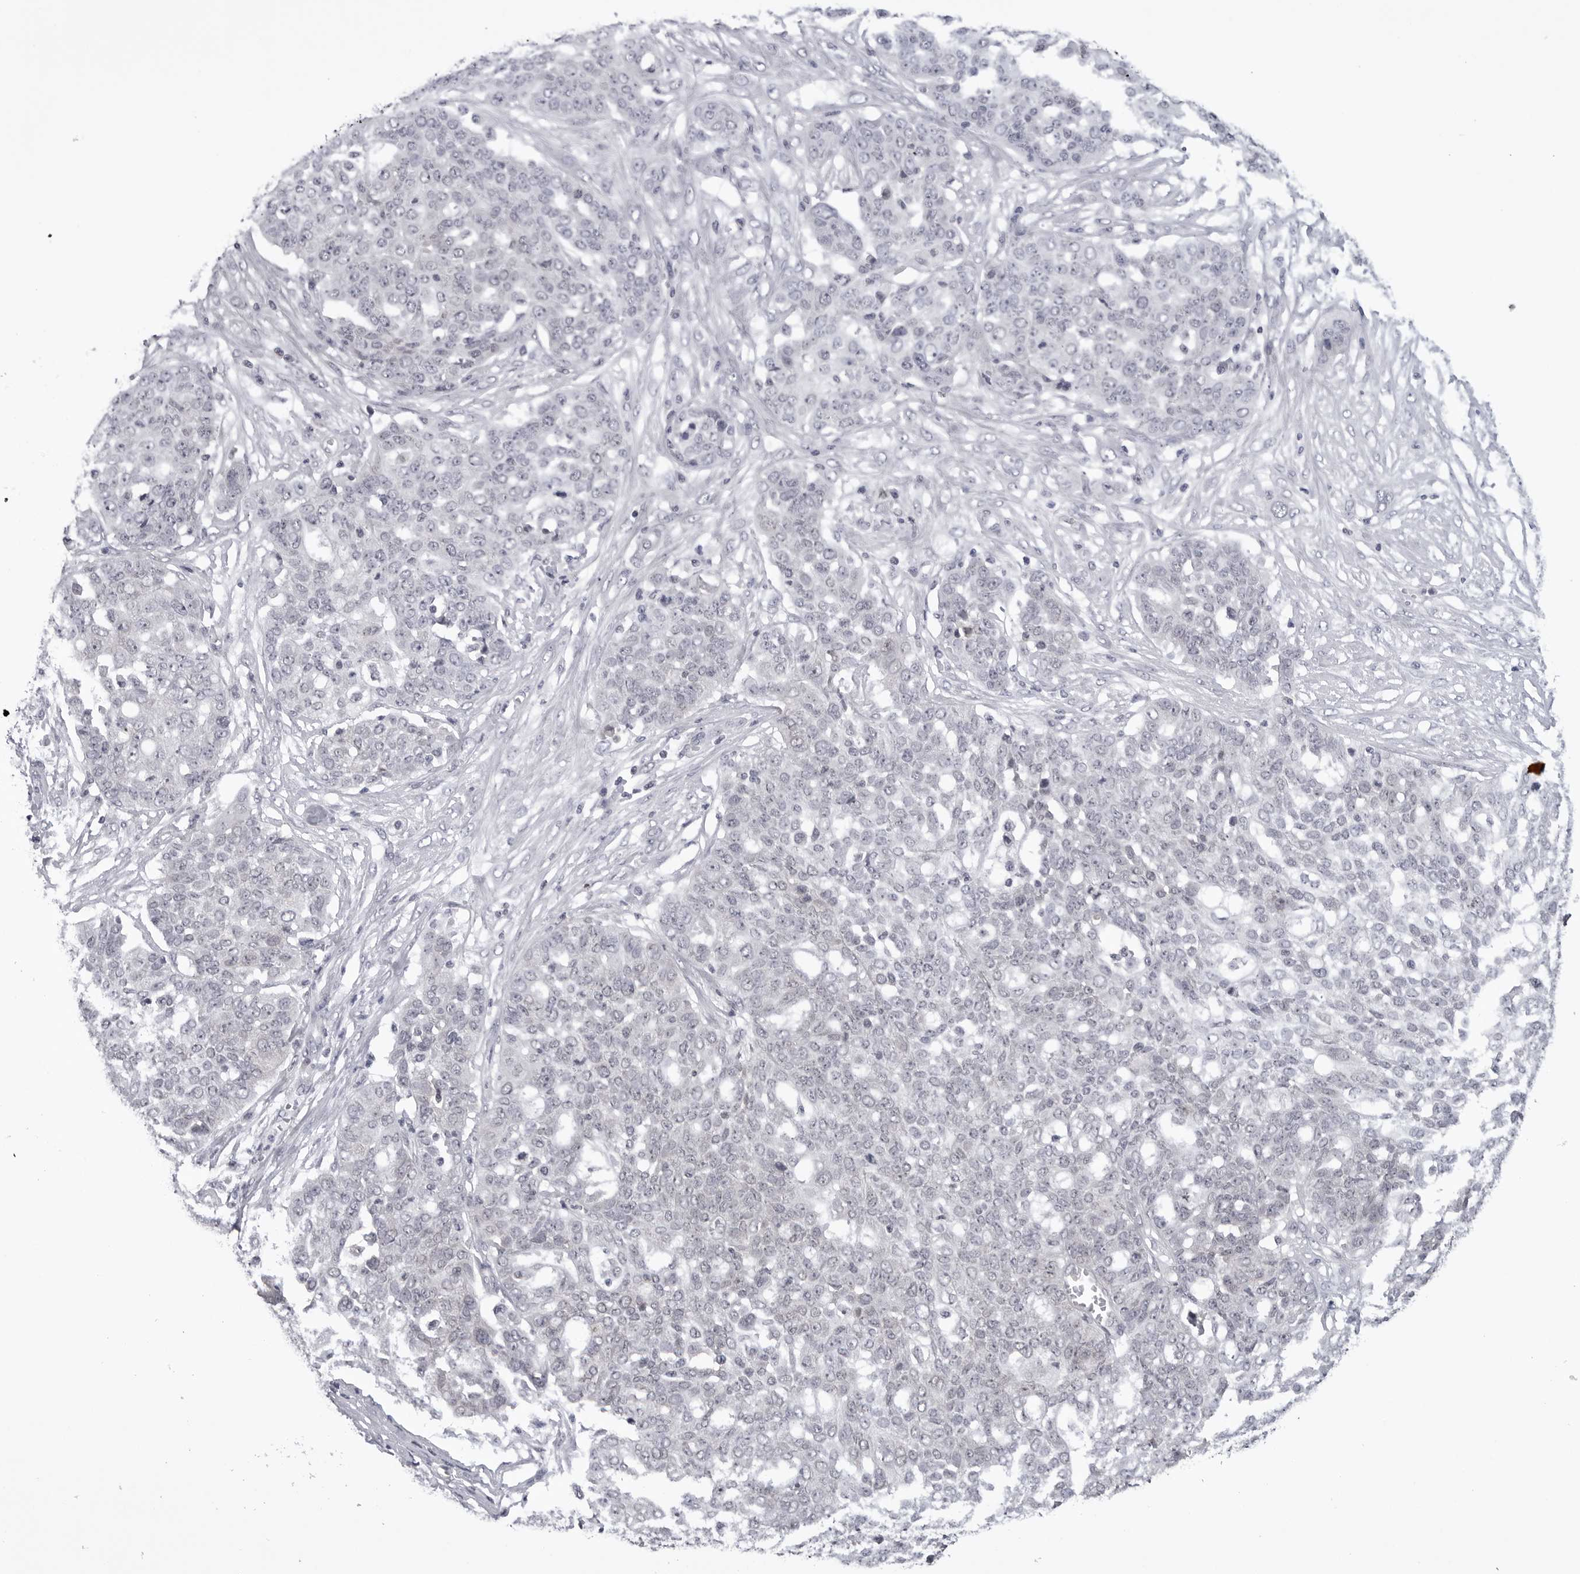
{"staining": {"intensity": "negative", "quantity": "none", "location": "none"}, "tissue": "ovarian cancer", "cell_type": "Tumor cells", "image_type": "cancer", "snomed": [{"axis": "morphology", "description": "Cystadenocarcinoma, serous, NOS"}, {"axis": "topography", "description": "Soft tissue"}, {"axis": "topography", "description": "Ovary"}], "caption": "This is an immunohistochemistry (IHC) photomicrograph of ovarian cancer. There is no expression in tumor cells.", "gene": "CDK20", "patient": {"sex": "female", "age": 57}}